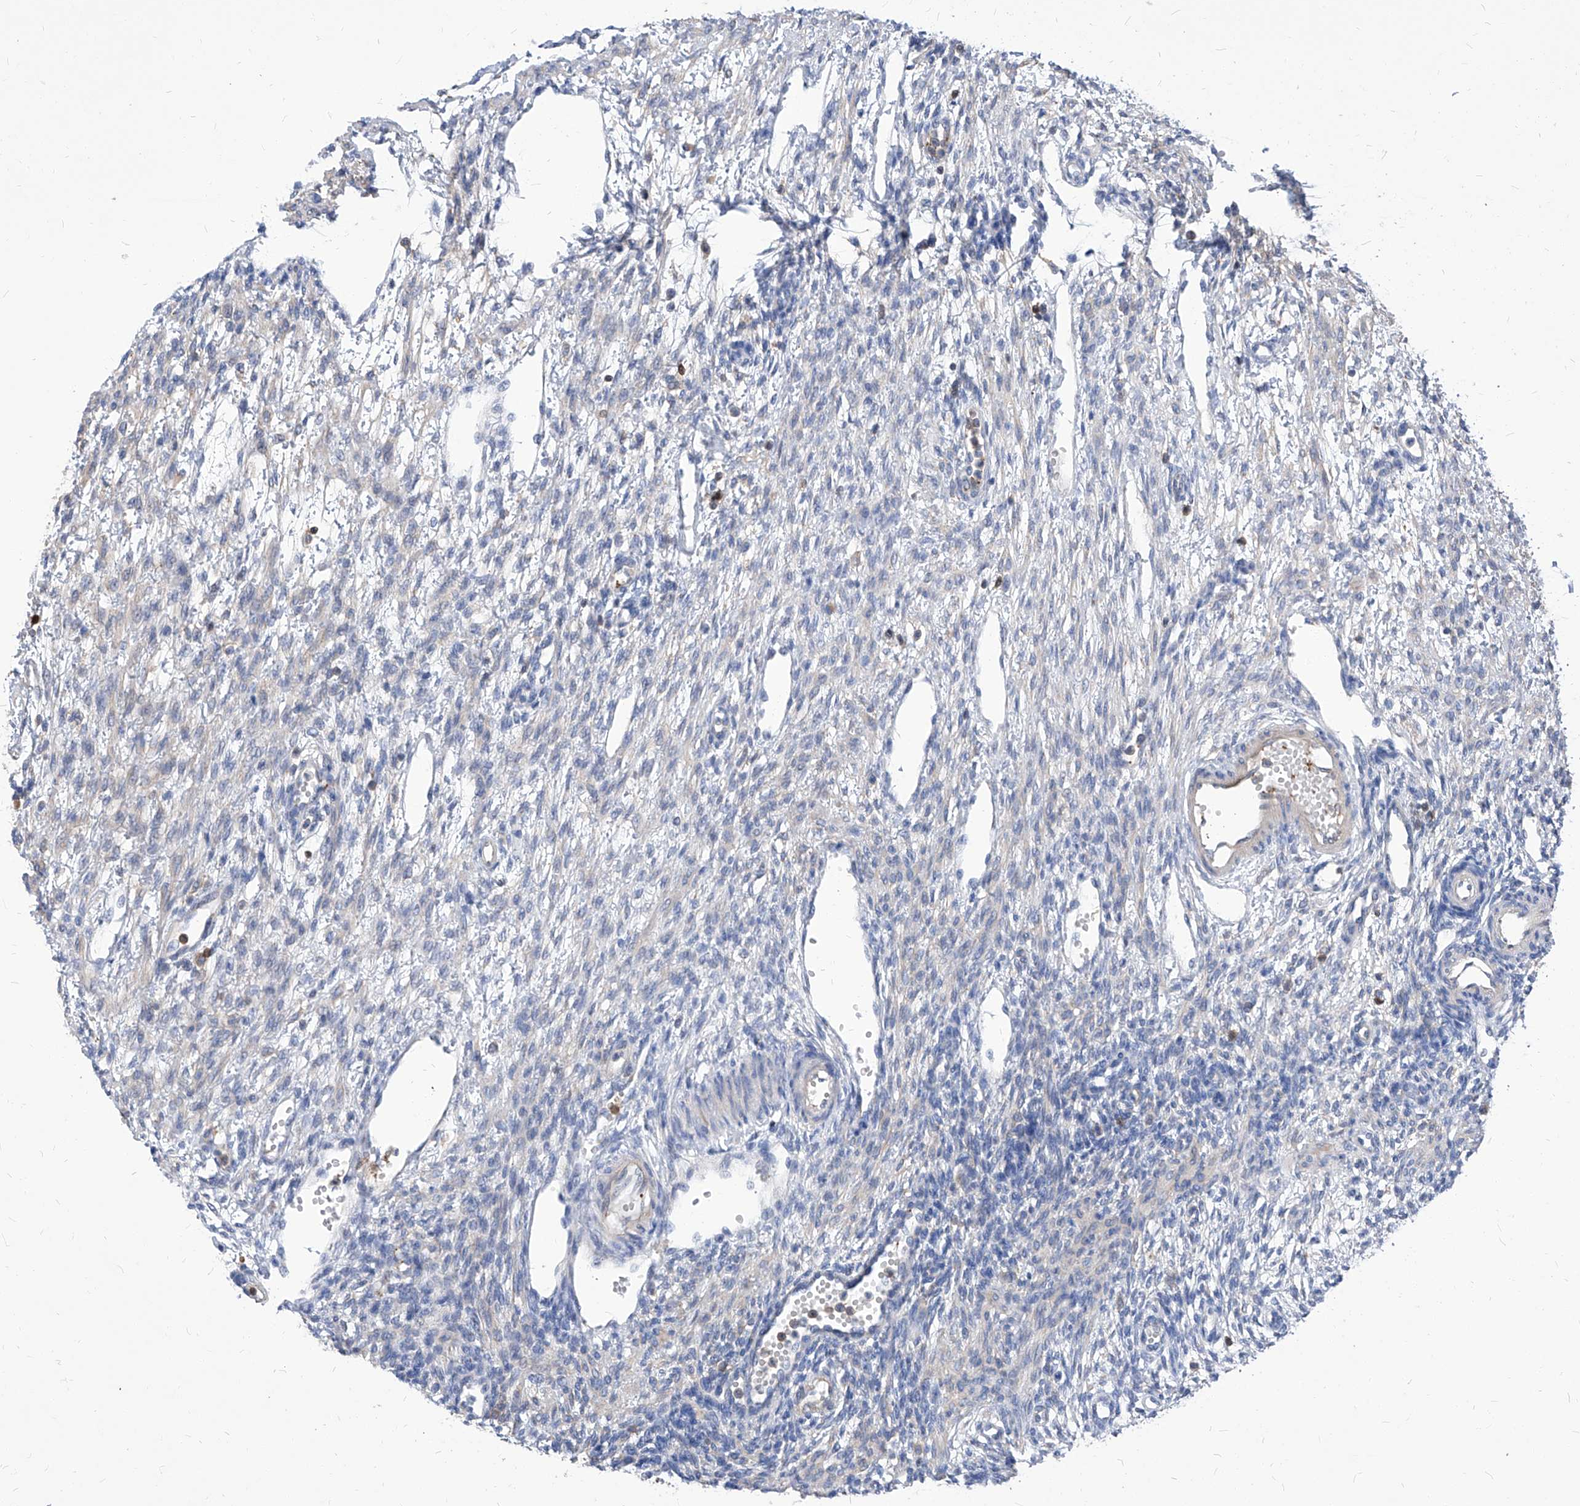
{"staining": {"intensity": "negative", "quantity": "none", "location": "none"}, "tissue": "ovary", "cell_type": "Ovarian stroma cells", "image_type": "normal", "snomed": [{"axis": "morphology", "description": "Normal tissue, NOS"}, {"axis": "morphology", "description": "Cyst, NOS"}, {"axis": "topography", "description": "Ovary"}], "caption": "An immunohistochemistry (IHC) image of normal ovary is shown. There is no staining in ovarian stroma cells of ovary.", "gene": "ABRACL", "patient": {"sex": "female", "age": 33}}